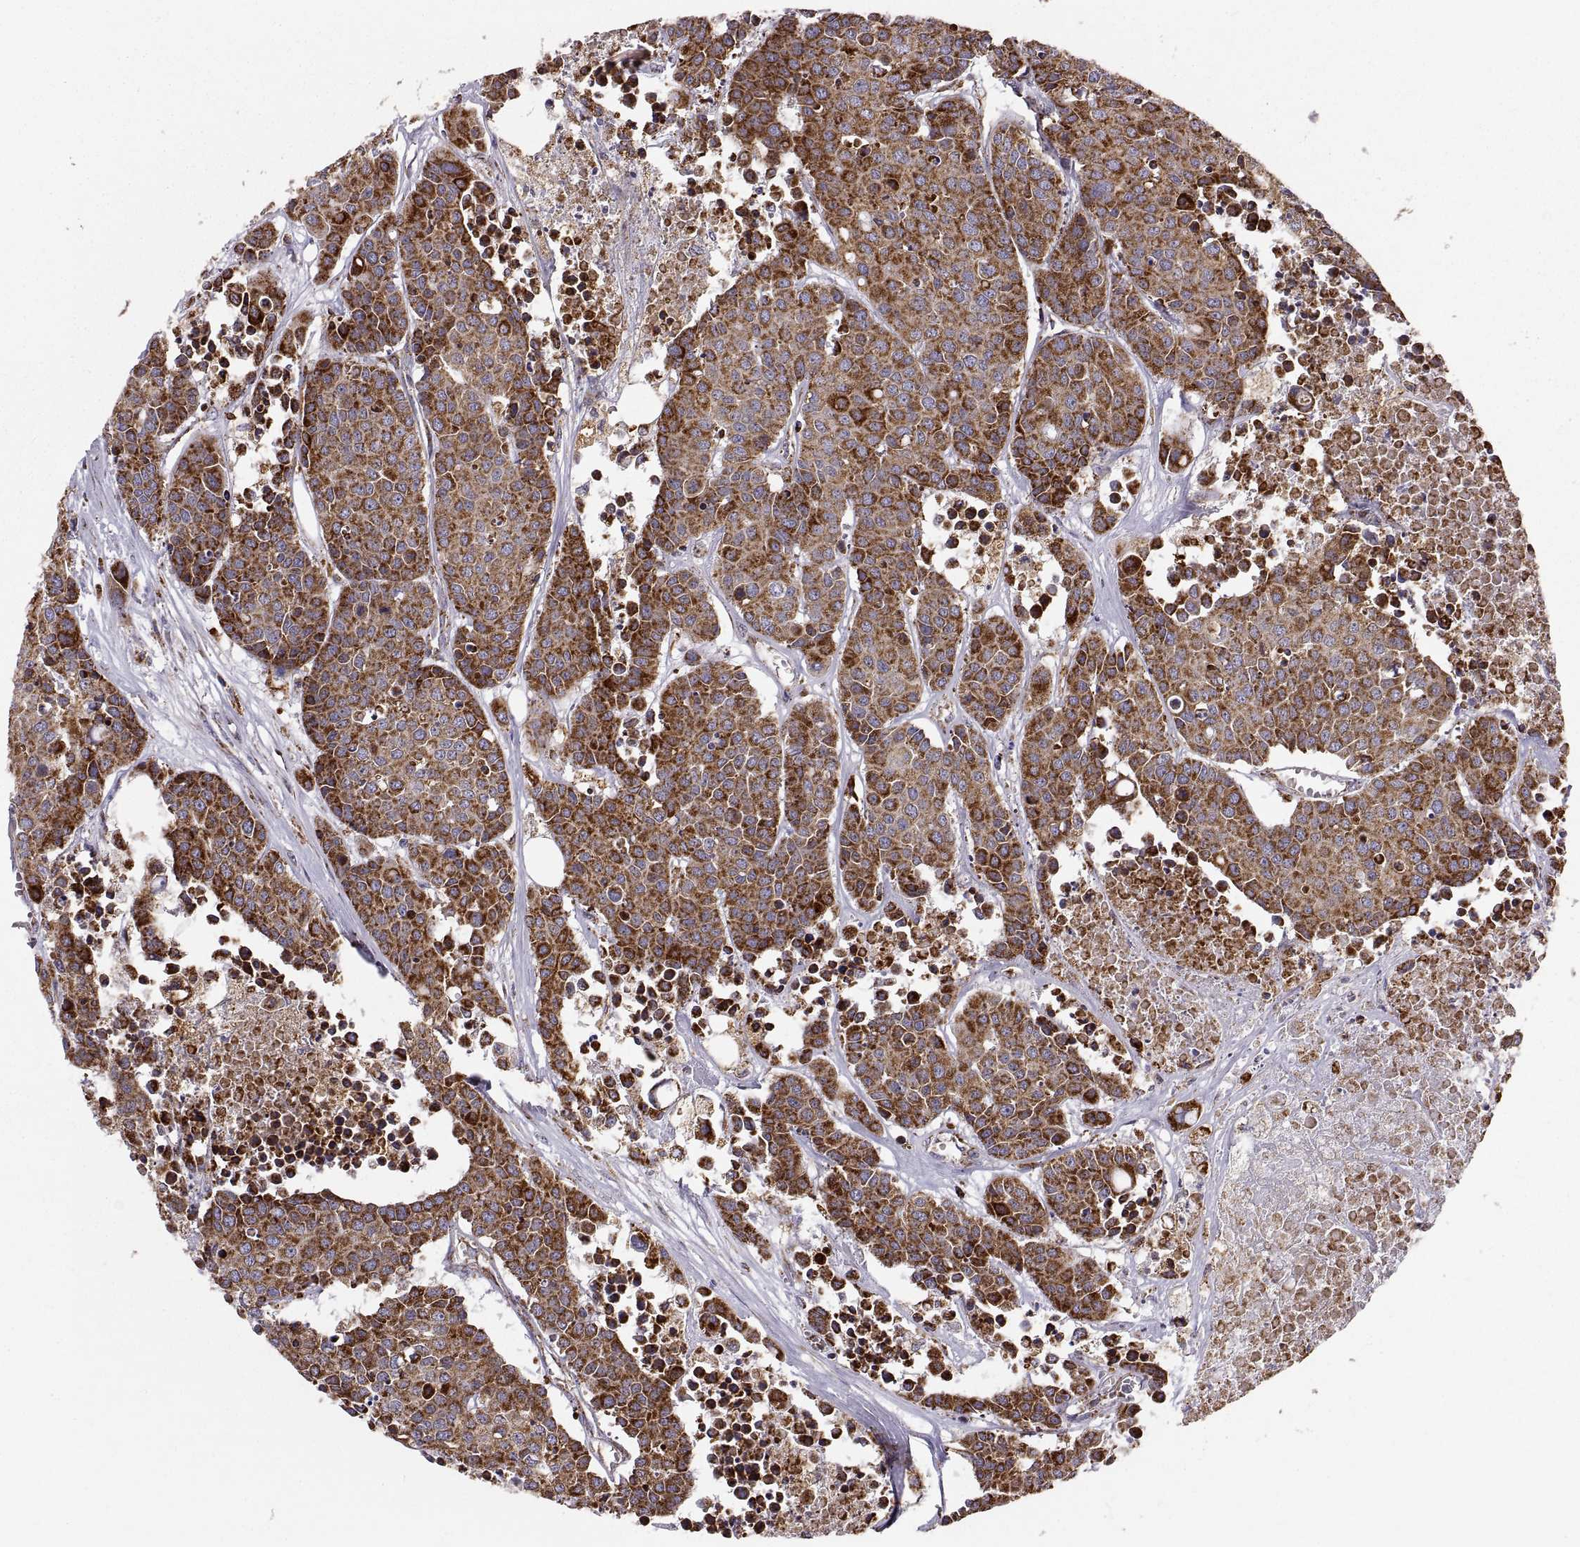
{"staining": {"intensity": "strong", "quantity": ">75%", "location": "cytoplasmic/membranous"}, "tissue": "carcinoid", "cell_type": "Tumor cells", "image_type": "cancer", "snomed": [{"axis": "morphology", "description": "Carcinoid, malignant, NOS"}, {"axis": "topography", "description": "Colon"}], "caption": "A high-resolution photomicrograph shows IHC staining of carcinoid (malignant), which reveals strong cytoplasmic/membranous staining in about >75% of tumor cells.", "gene": "ARSD", "patient": {"sex": "male", "age": 81}}